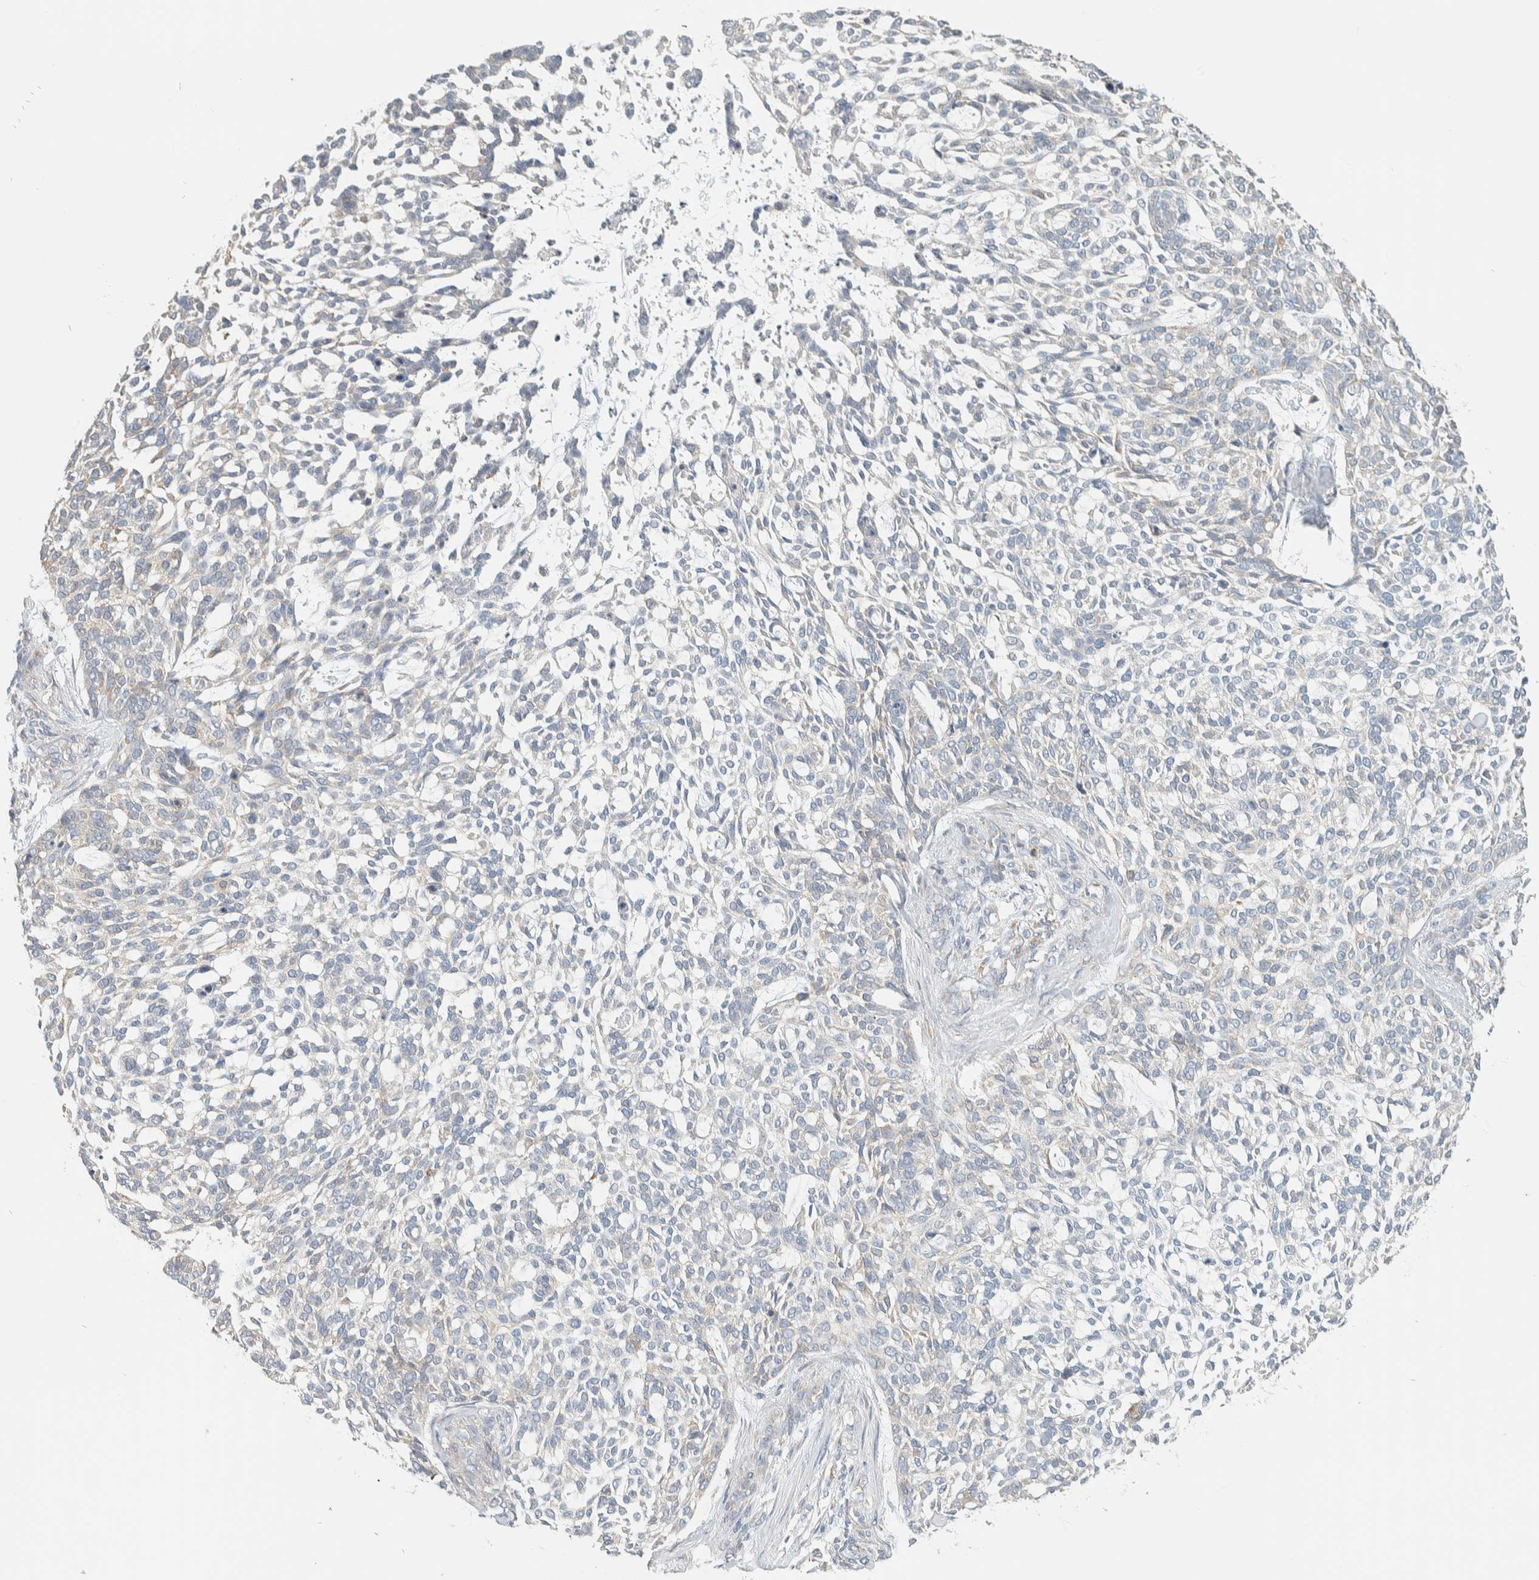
{"staining": {"intensity": "weak", "quantity": "<25%", "location": "cytoplasmic/membranous"}, "tissue": "skin cancer", "cell_type": "Tumor cells", "image_type": "cancer", "snomed": [{"axis": "morphology", "description": "Basal cell carcinoma"}, {"axis": "topography", "description": "Skin"}], "caption": "A high-resolution image shows IHC staining of skin basal cell carcinoma, which displays no significant positivity in tumor cells. (Immunohistochemistry, brightfield microscopy, high magnification).", "gene": "CCDC57", "patient": {"sex": "female", "age": 64}}